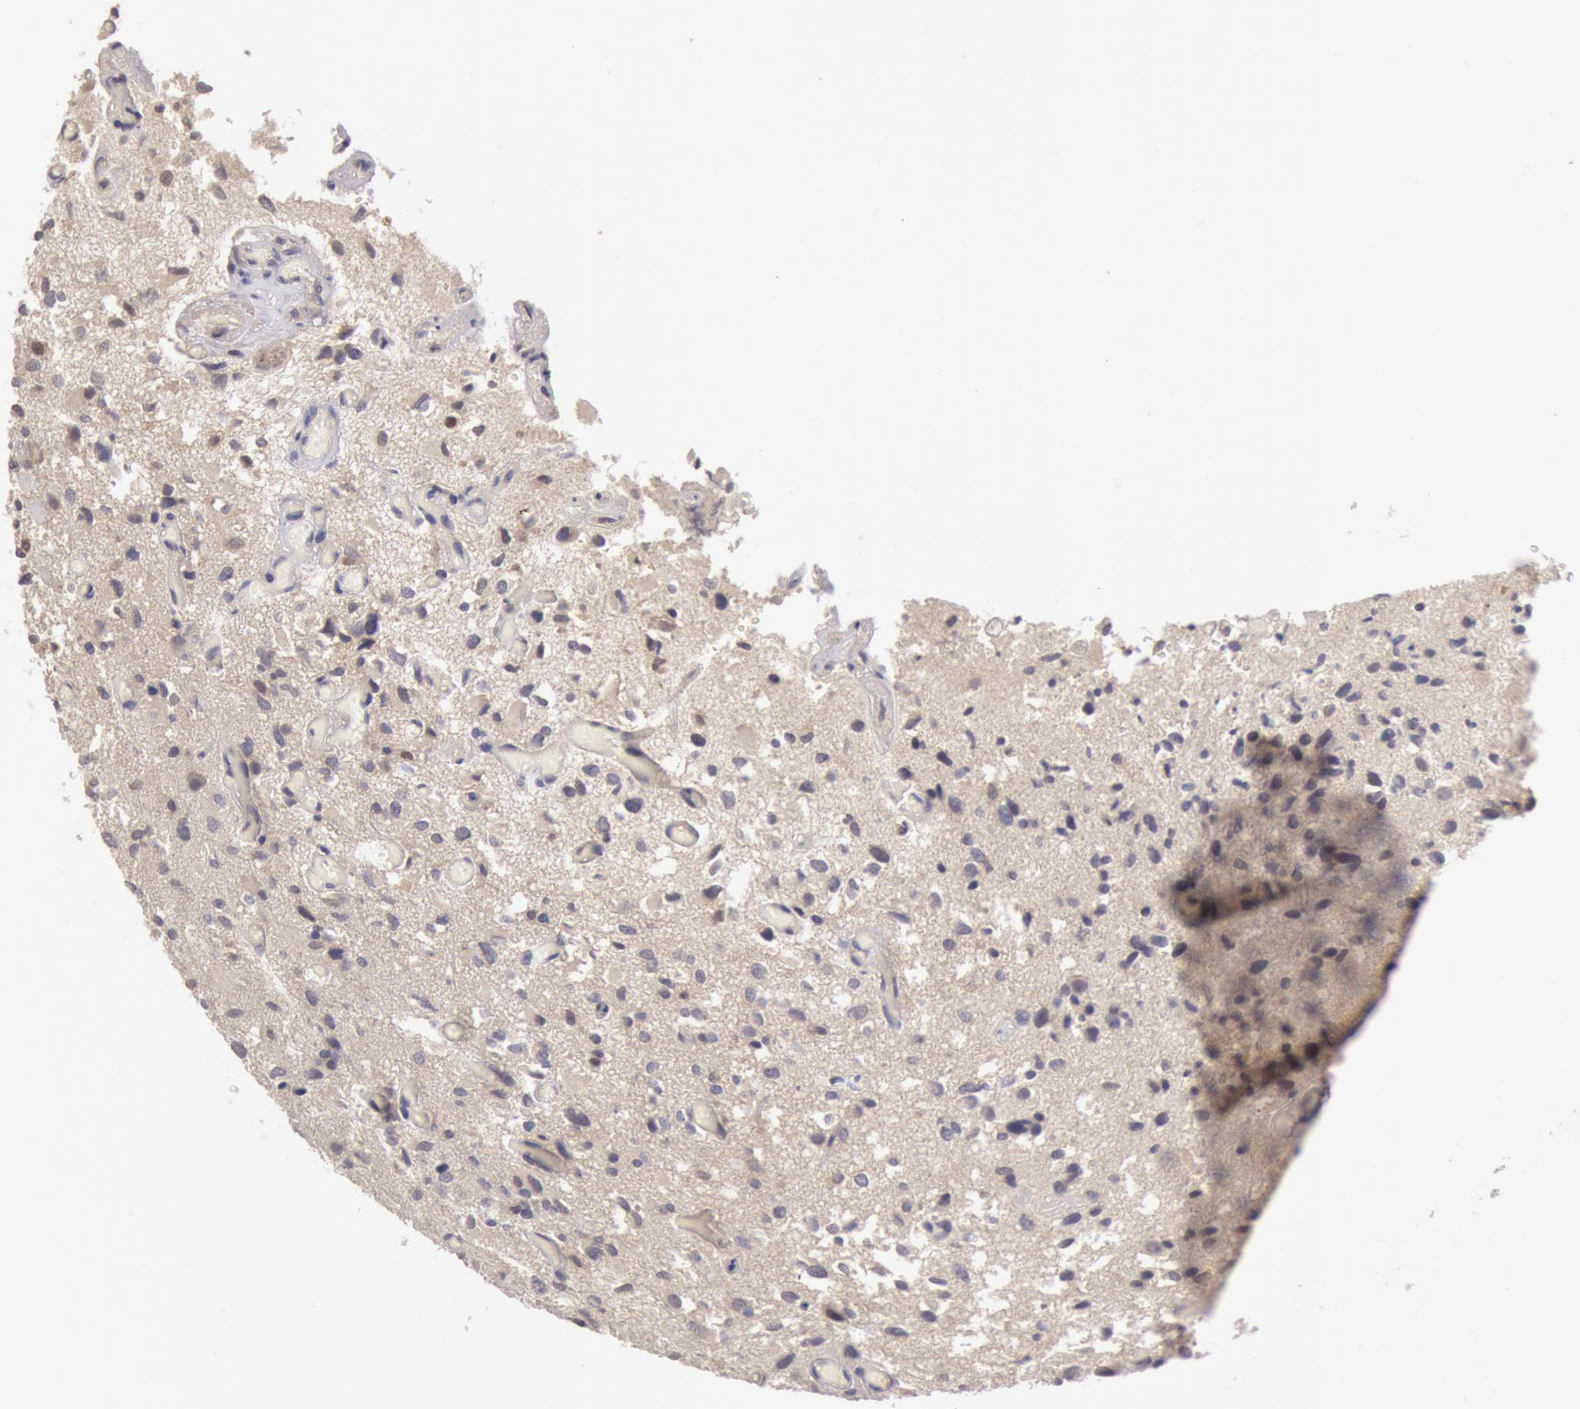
{"staining": {"intensity": "negative", "quantity": "none", "location": "none"}, "tissue": "glioma", "cell_type": "Tumor cells", "image_type": "cancer", "snomed": [{"axis": "morphology", "description": "Glioma, malignant, High grade"}, {"axis": "topography", "description": "Brain"}], "caption": "DAB immunohistochemical staining of human high-grade glioma (malignant) exhibits no significant positivity in tumor cells.", "gene": "ZFP36L1", "patient": {"sex": "male", "age": 69}}